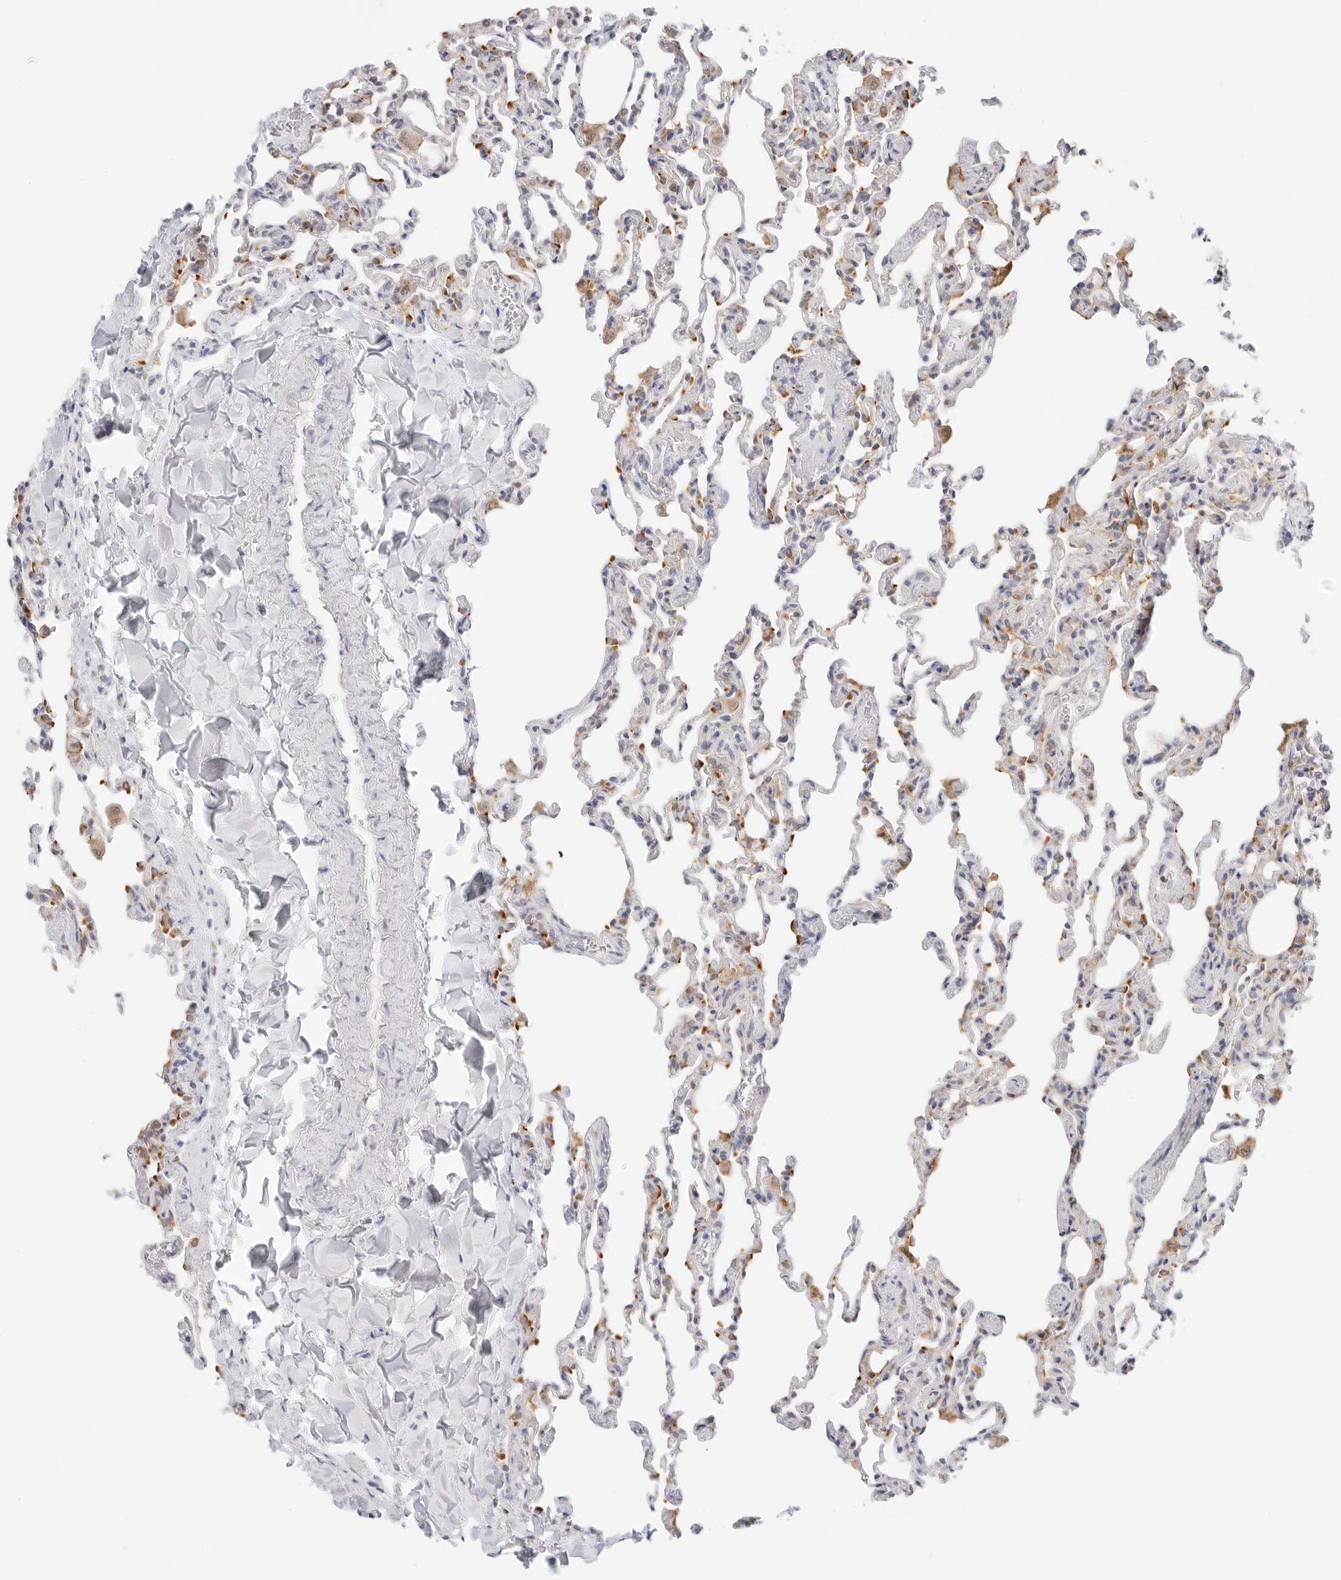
{"staining": {"intensity": "moderate", "quantity": "25%-75%", "location": "cytoplasmic/membranous"}, "tissue": "lung", "cell_type": "Alveolar cells", "image_type": "normal", "snomed": [{"axis": "morphology", "description": "Normal tissue, NOS"}, {"axis": "topography", "description": "Lung"}], "caption": "This image reveals IHC staining of benign lung, with medium moderate cytoplasmic/membranous staining in about 25%-75% of alveolar cells.", "gene": "THEM4", "patient": {"sex": "male", "age": 20}}